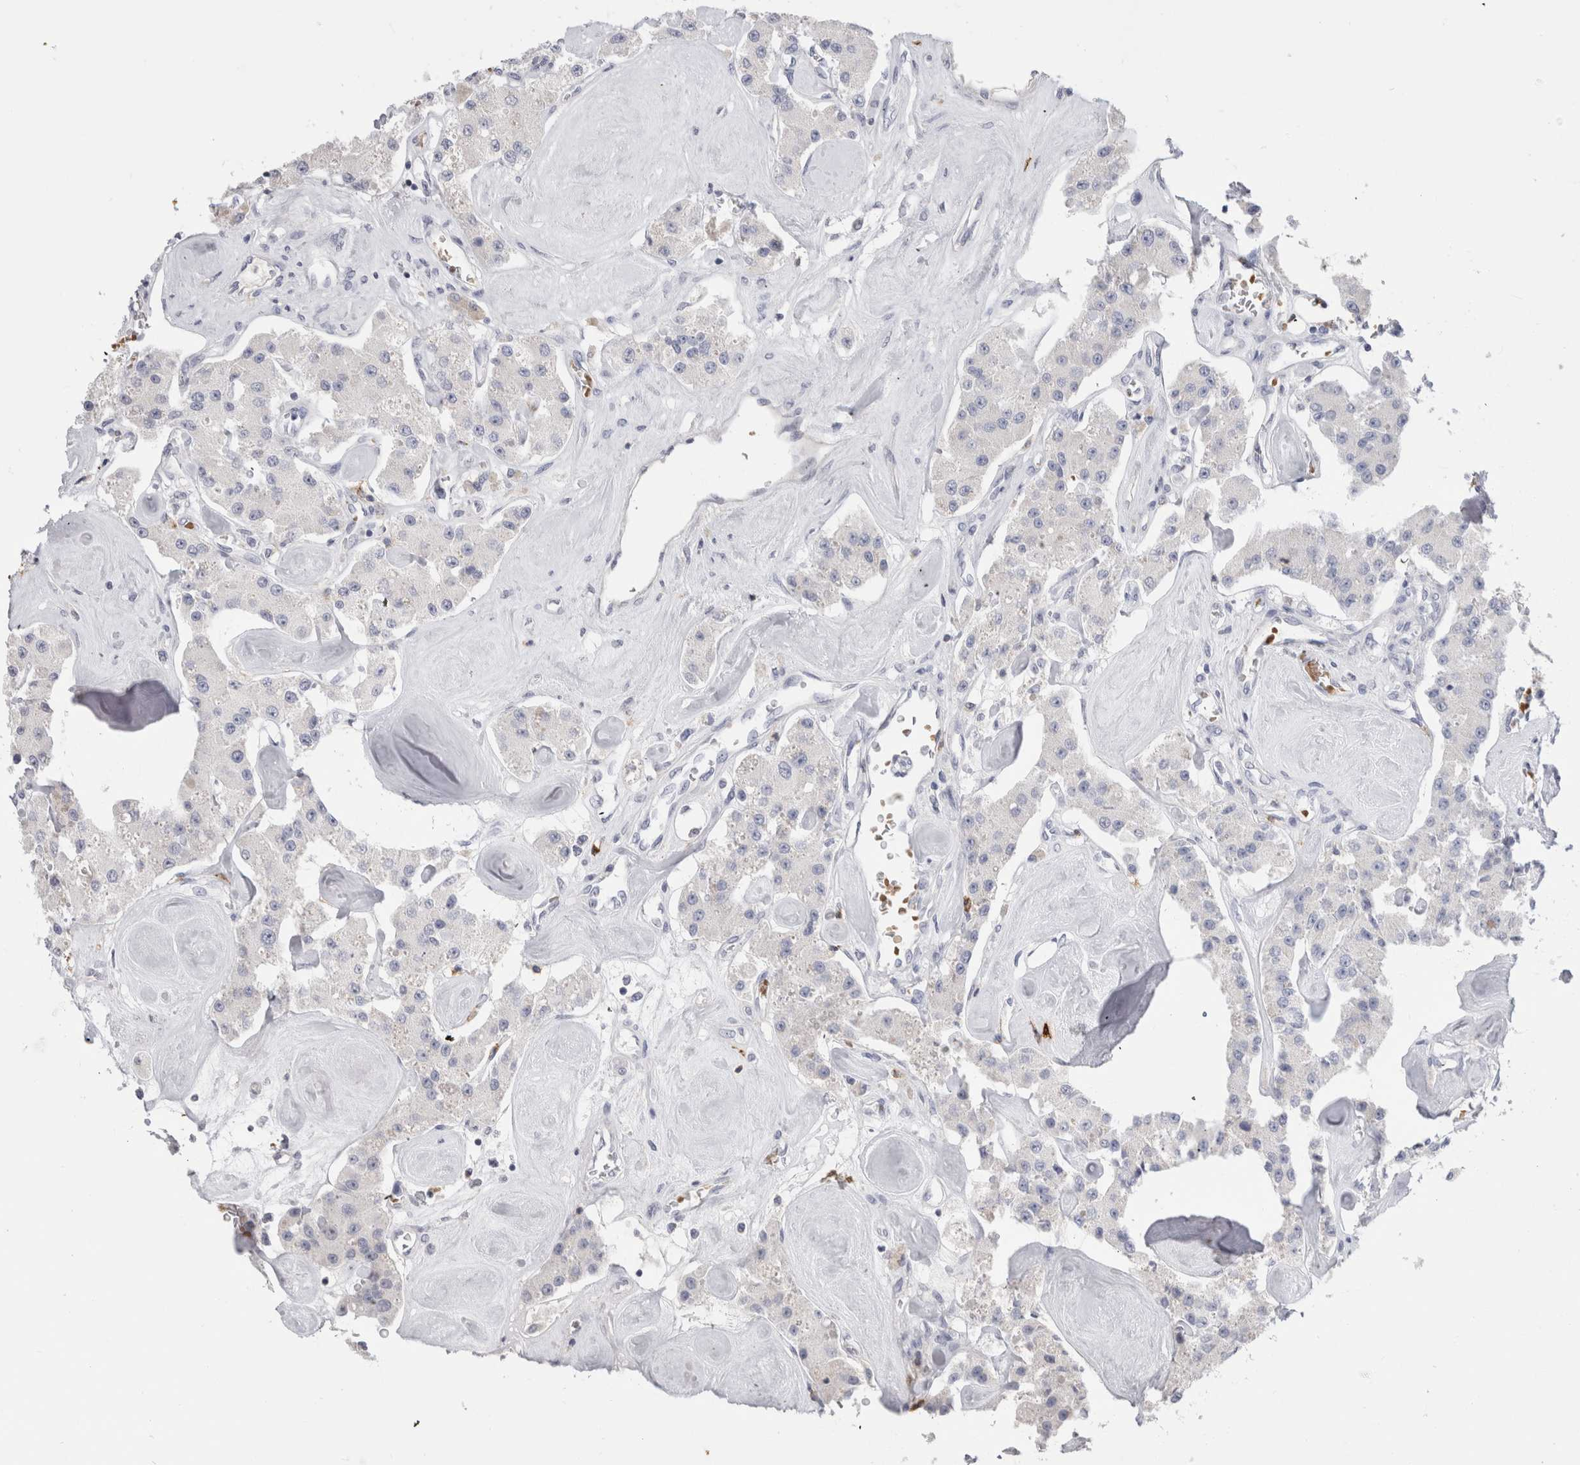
{"staining": {"intensity": "negative", "quantity": "none", "location": "none"}, "tissue": "carcinoid", "cell_type": "Tumor cells", "image_type": "cancer", "snomed": [{"axis": "morphology", "description": "Carcinoid, malignant, NOS"}, {"axis": "topography", "description": "Pancreas"}], "caption": "This is a histopathology image of immunohistochemistry (IHC) staining of carcinoid (malignant), which shows no staining in tumor cells. The staining is performed using DAB (3,3'-diaminobenzidine) brown chromogen with nuclei counter-stained in using hematoxylin.", "gene": "CD38", "patient": {"sex": "male", "age": 41}}